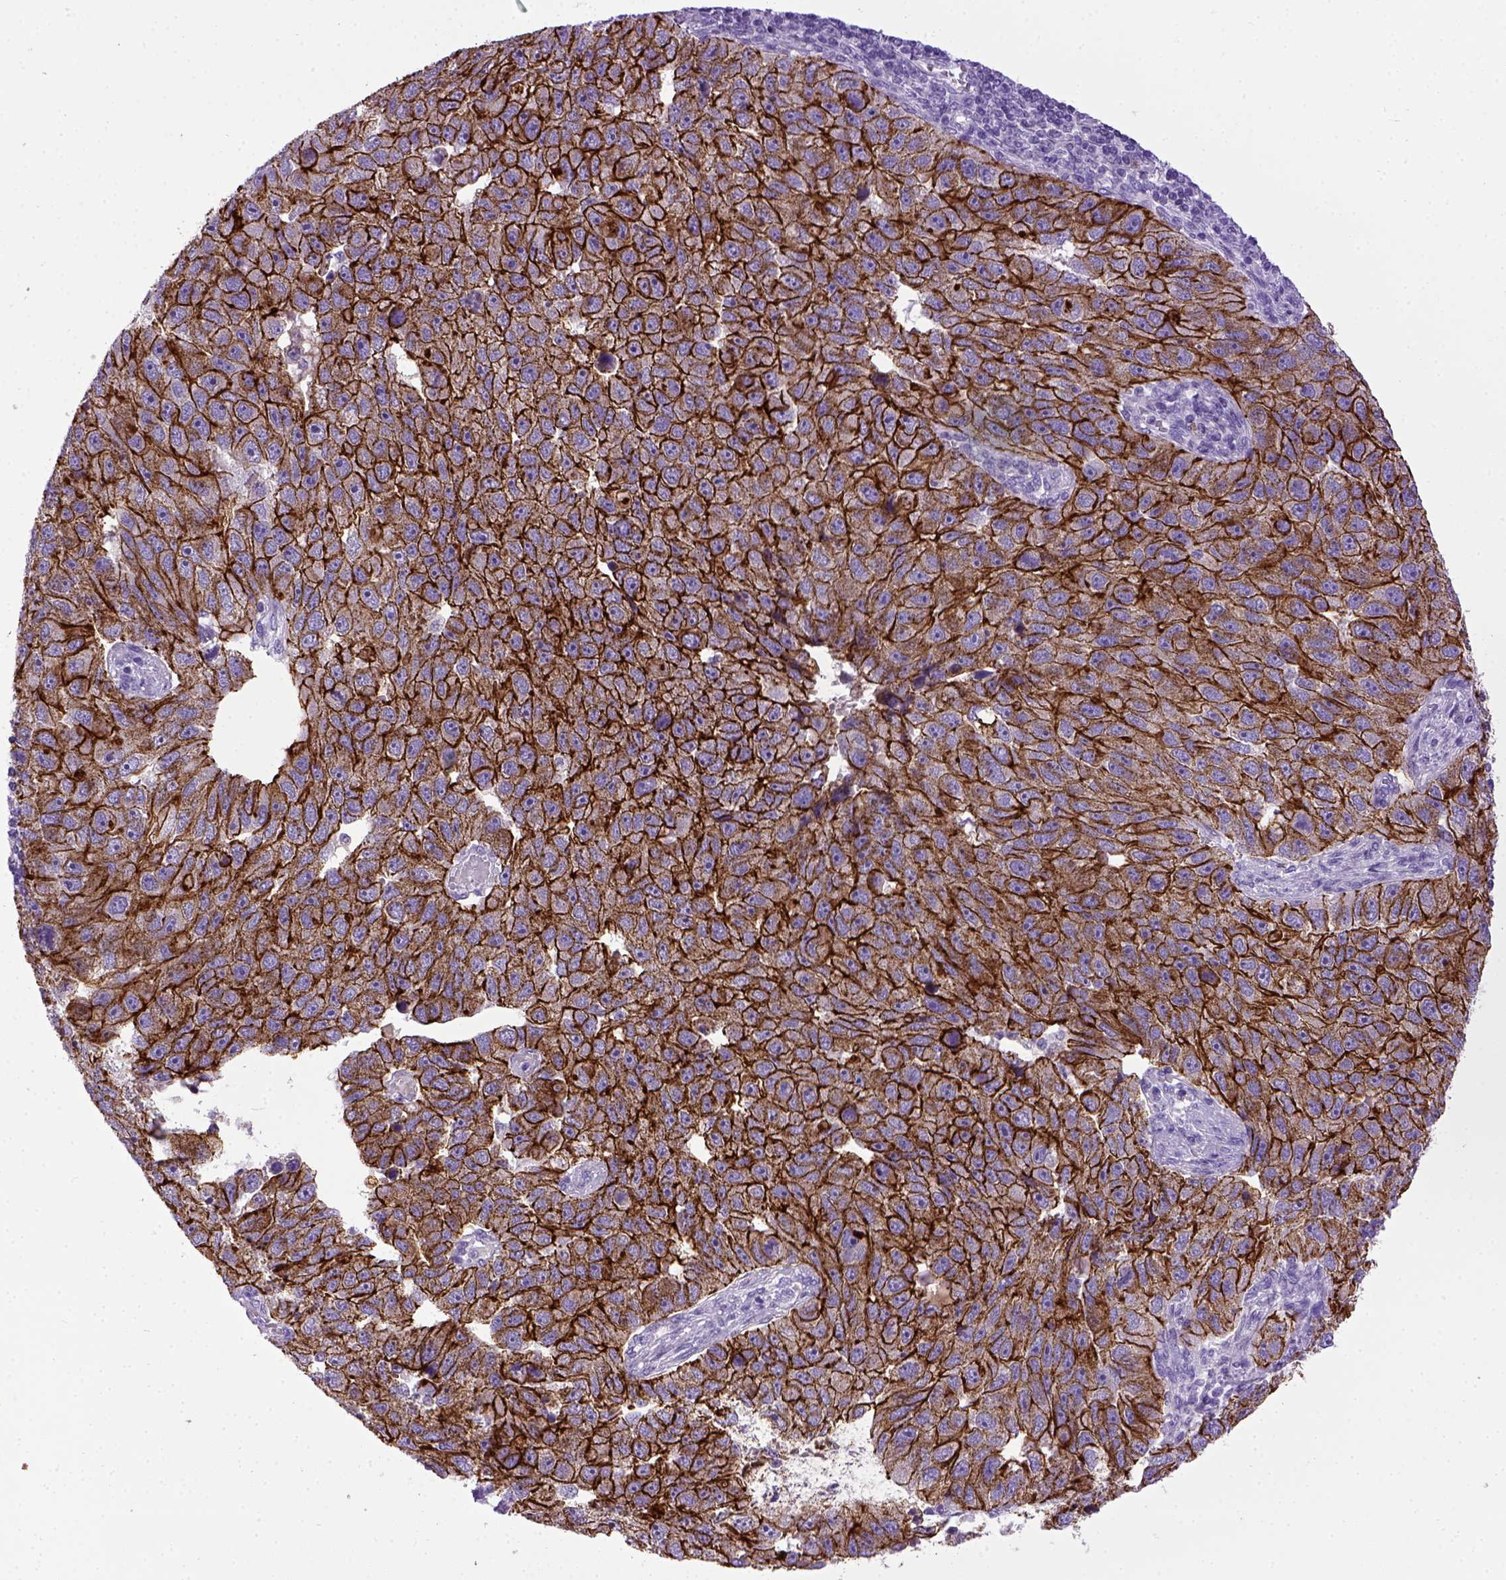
{"staining": {"intensity": "strong", "quantity": ">75%", "location": "cytoplasmic/membranous"}, "tissue": "pancreatic cancer", "cell_type": "Tumor cells", "image_type": "cancer", "snomed": [{"axis": "morphology", "description": "Adenocarcinoma, NOS"}, {"axis": "topography", "description": "Pancreas"}], "caption": "This photomicrograph demonstrates IHC staining of human adenocarcinoma (pancreatic), with high strong cytoplasmic/membranous staining in about >75% of tumor cells.", "gene": "CDH1", "patient": {"sex": "female", "age": 61}}